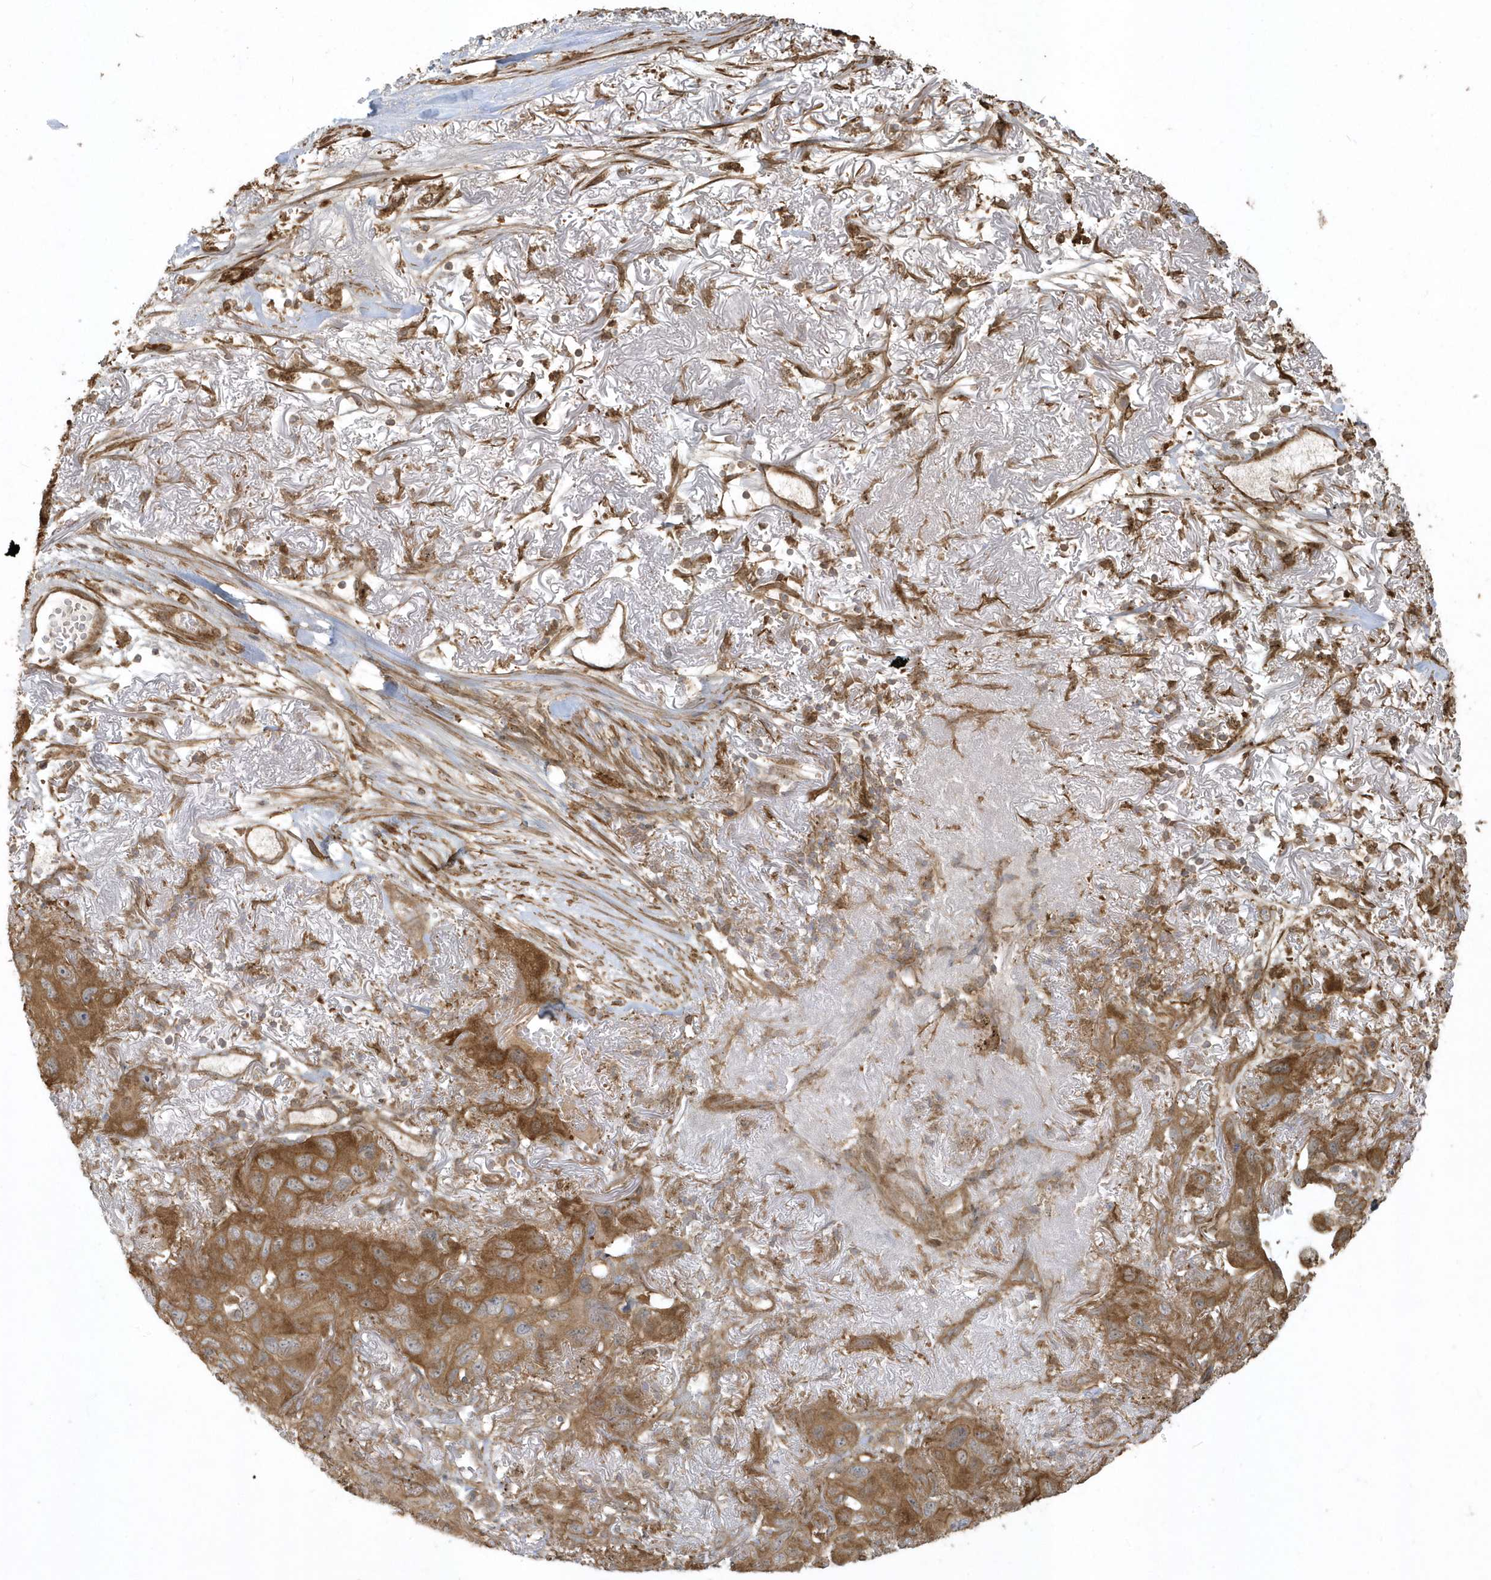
{"staining": {"intensity": "strong", "quantity": ">75%", "location": "cytoplasmic/membranous"}, "tissue": "lung cancer", "cell_type": "Tumor cells", "image_type": "cancer", "snomed": [{"axis": "morphology", "description": "Squamous cell carcinoma, NOS"}, {"axis": "topography", "description": "Lung"}], "caption": "Immunohistochemical staining of human lung squamous cell carcinoma exhibits strong cytoplasmic/membranous protein staining in approximately >75% of tumor cells.", "gene": "HNMT", "patient": {"sex": "female", "age": 73}}